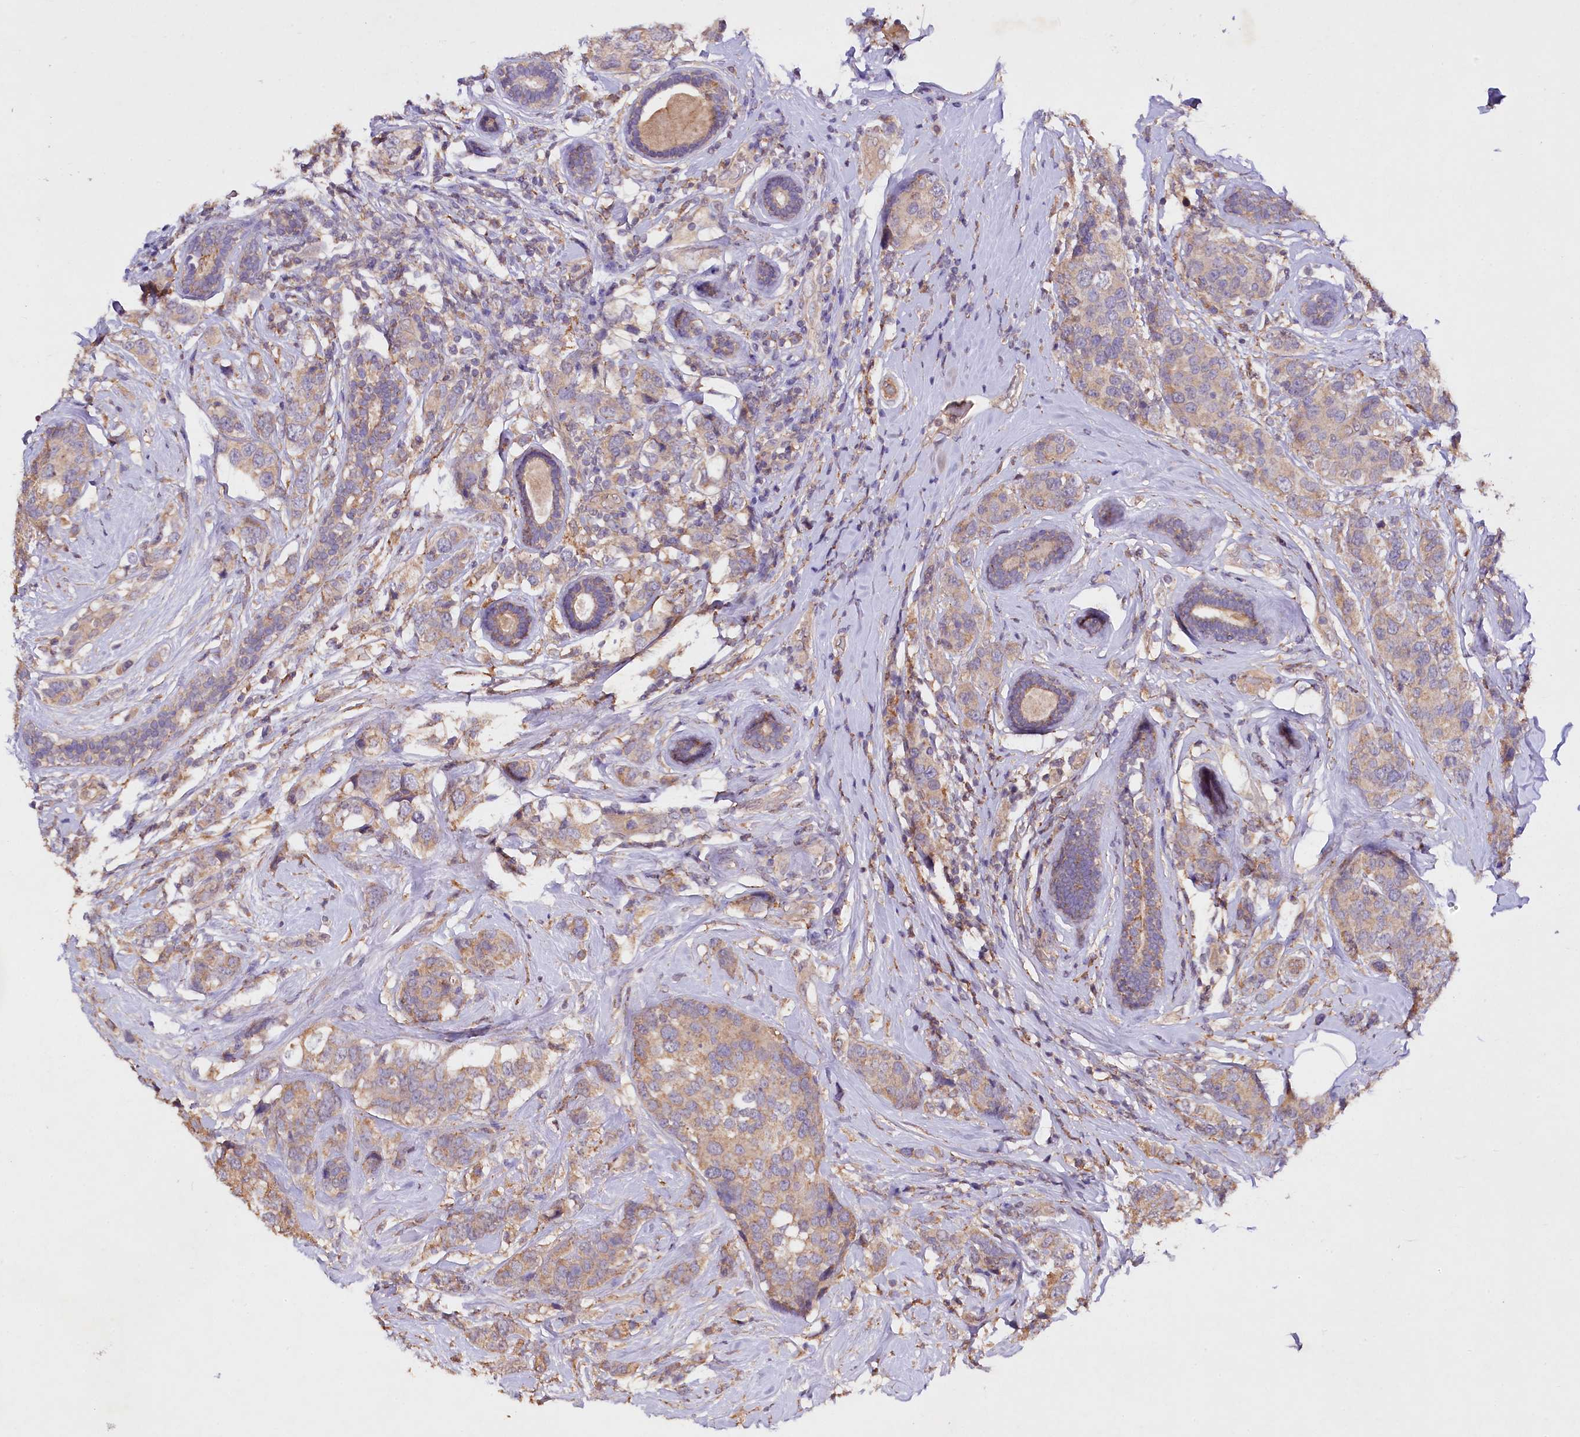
{"staining": {"intensity": "weak", "quantity": "<25%", "location": "cytoplasmic/membranous"}, "tissue": "breast cancer", "cell_type": "Tumor cells", "image_type": "cancer", "snomed": [{"axis": "morphology", "description": "Lobular carcinoma"}, {"axis": "topography", "description": "Breast"}], "caption": "There is no significant positivity in tumor cells of lobular carcinoma (breast).", "gene": "ETFBKMT", "patient": {"sex": "female", "age": 59}}